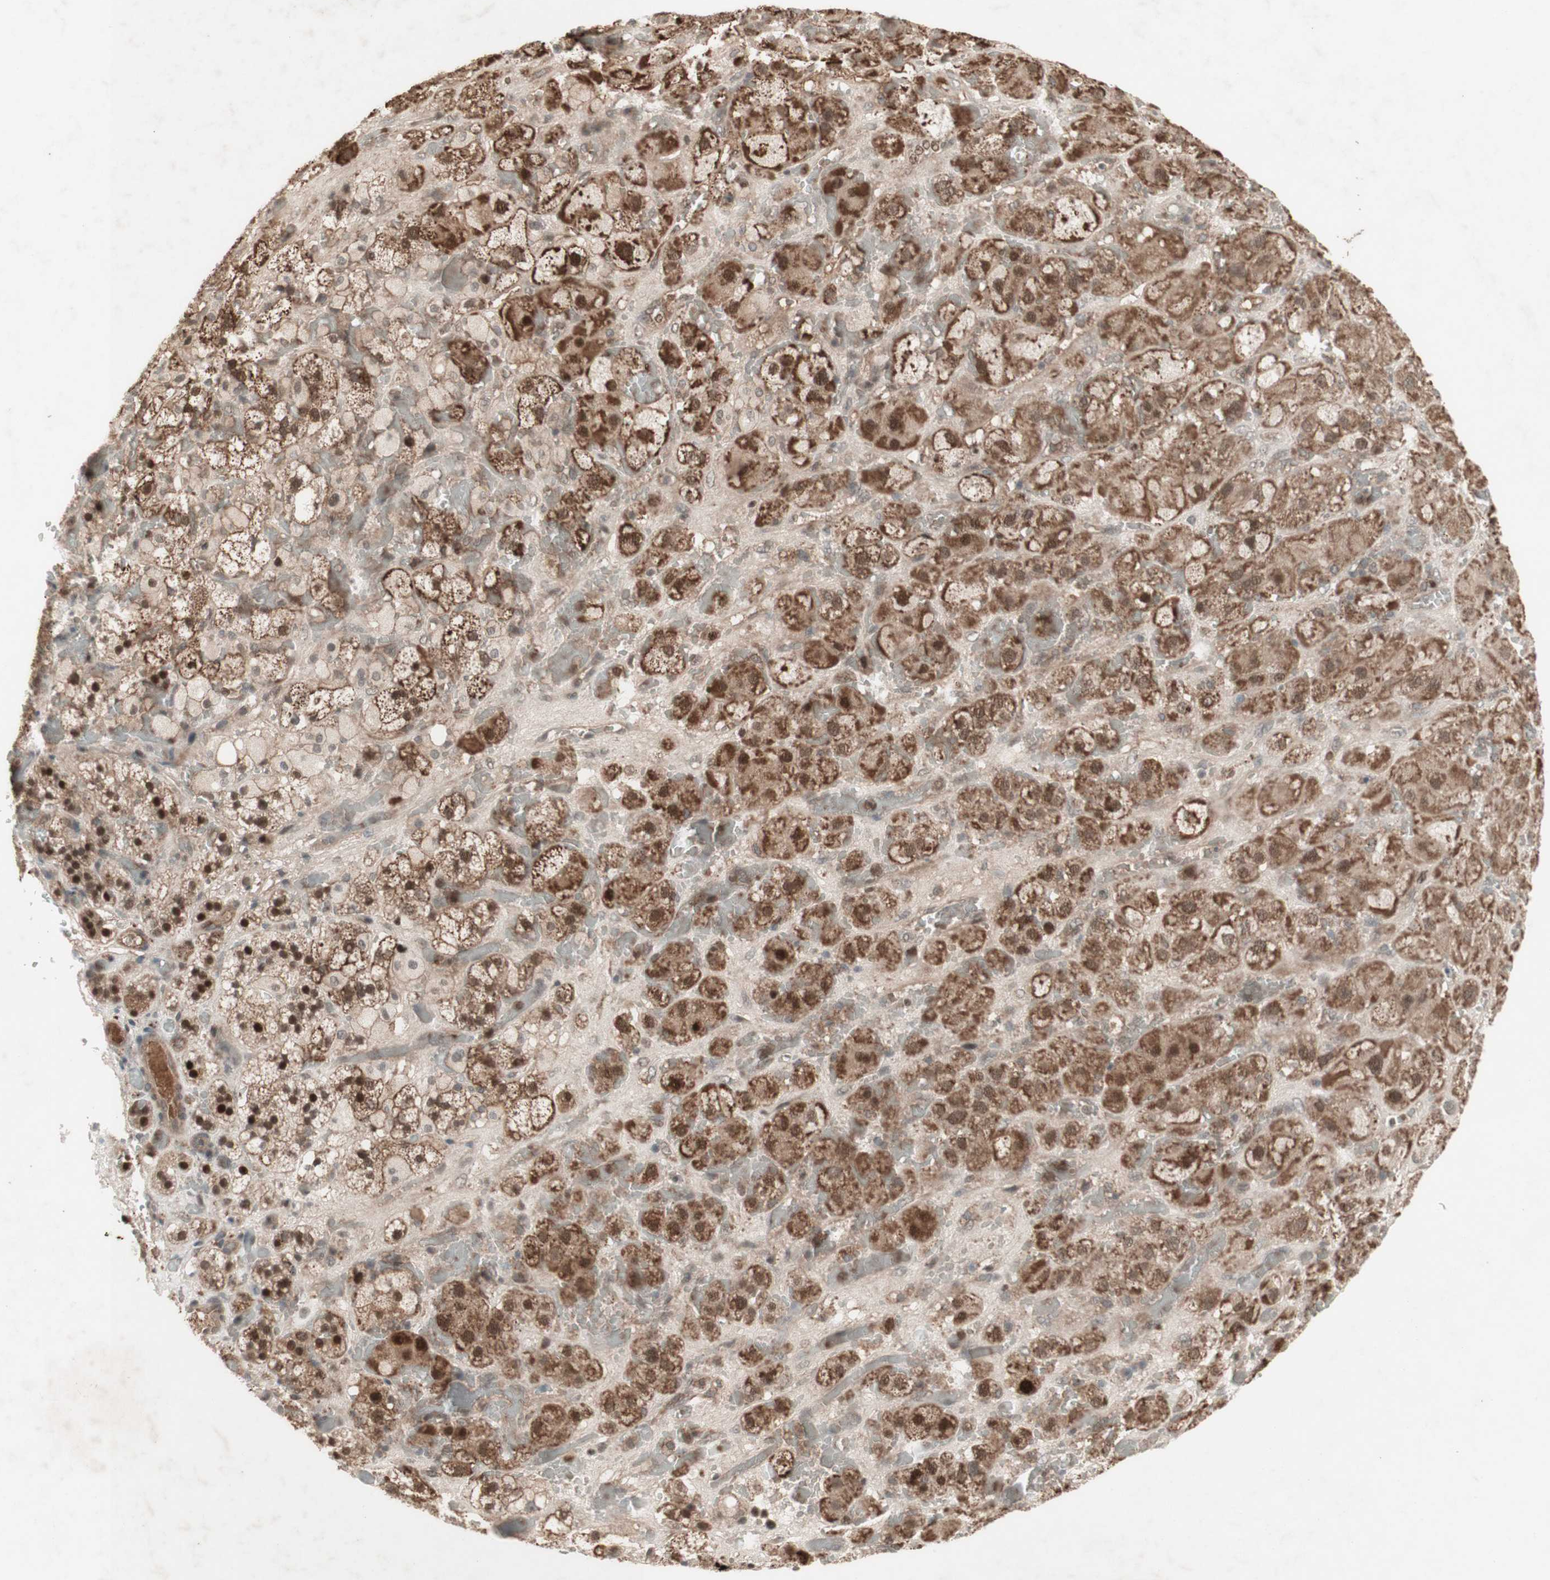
{"staining": {"intensity": "strong", "quantity": "25%-75%", "location": "cytoplasmic/membranous,nuclear"}, "tissue": "adrenal gland", "cell_type": "Glandular cells", "image_type": "normal", "snomed": [{"axis": "morphology", "description": "Normal tissue, NOS"}, {"axis": "topography", "description": "Adrenal gland"}], "caption": "Benign adrenal gland was stained to show a protein in brown. There is high levels of strong cytoplasmic/membranous,nuclear positivity in about 25%-75% of glandular cells.", "gene": "MSH6", "patient": {"sex": "female", "age": 47}}